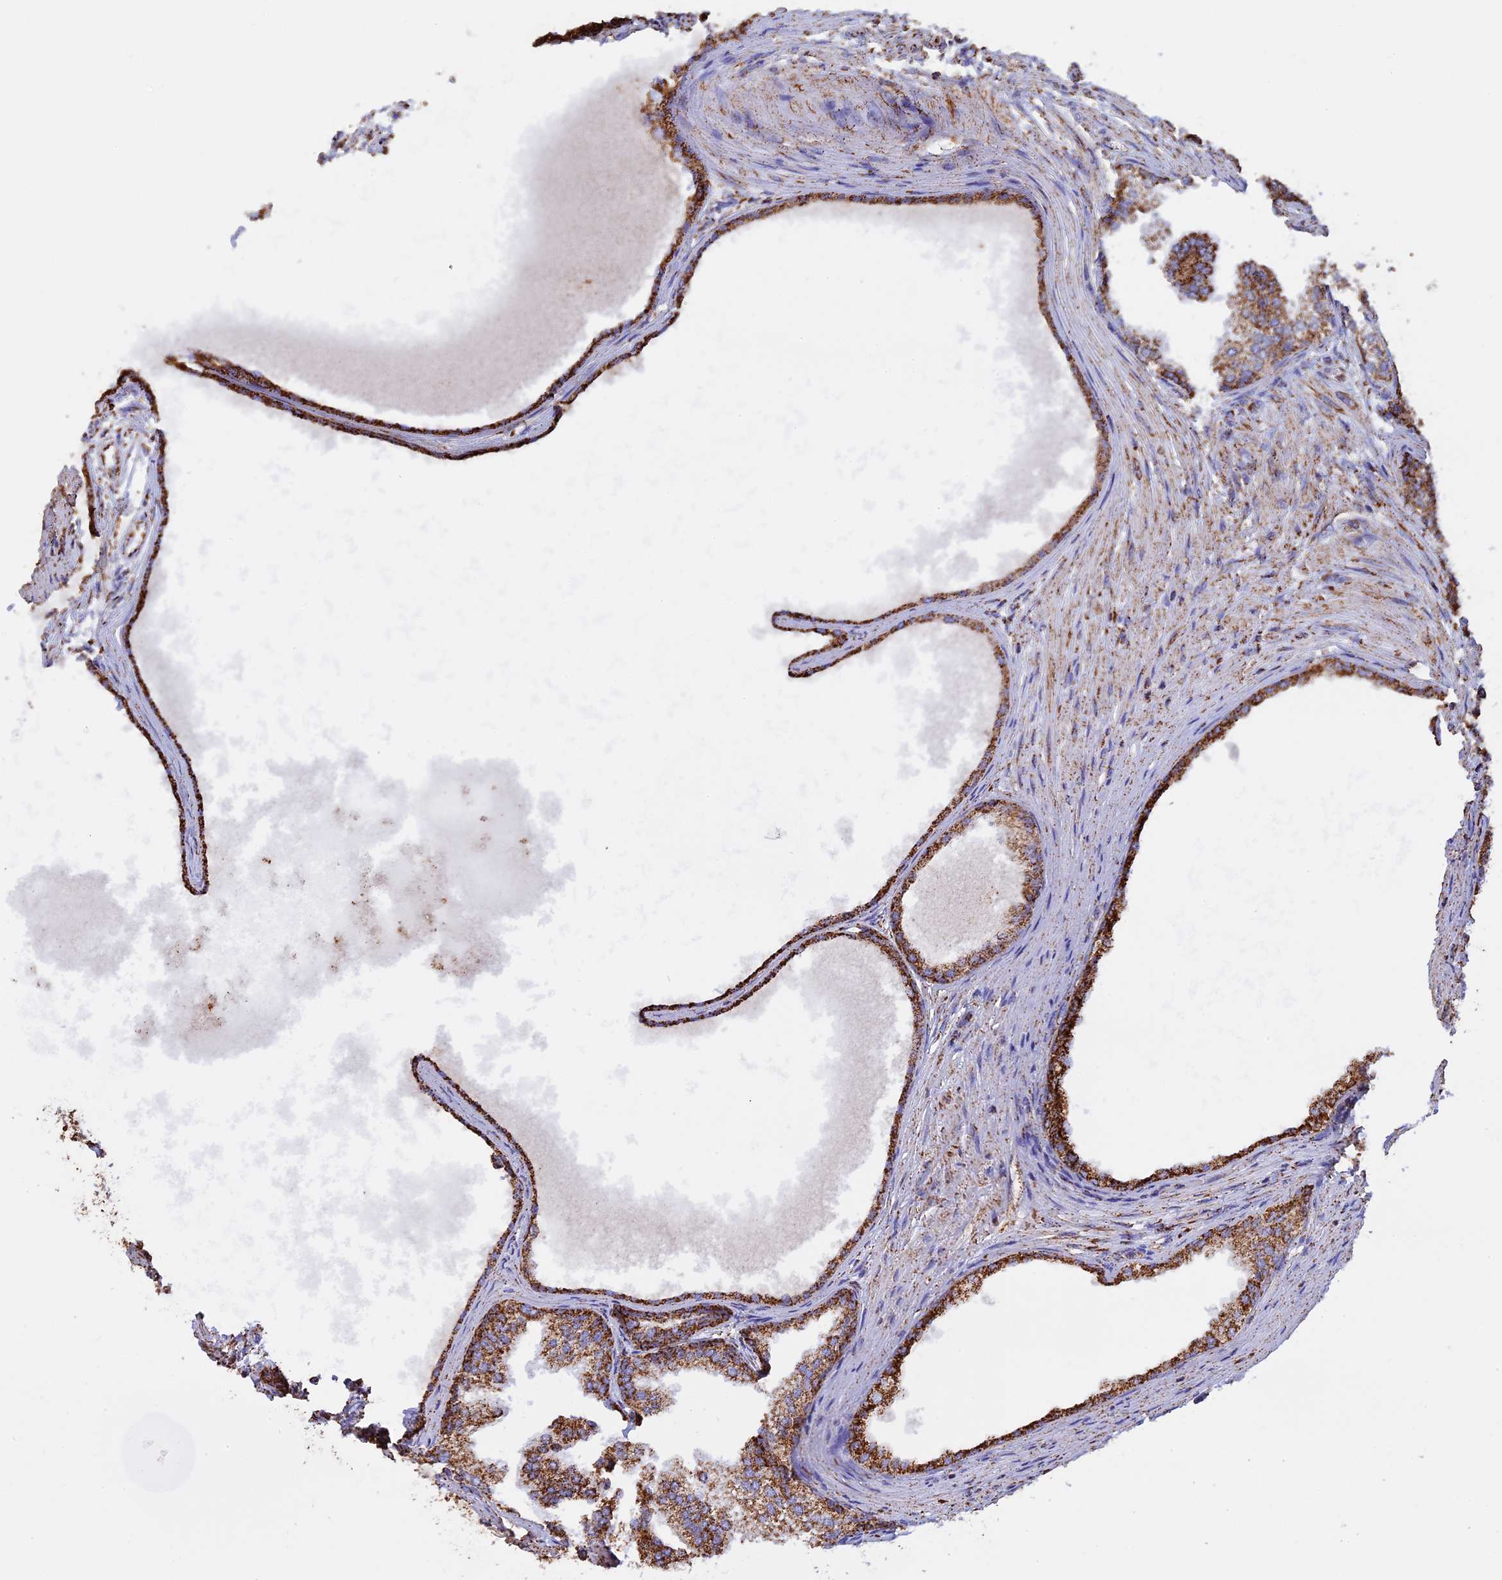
{"staining": {"intensity": "moderate", "quantity": ">75%", "location": "cytoplasmic/membranous"}, "tissue": "prostate", "cell_type": "Glandular cells", "image_type": "normal", "snomed": [{"axis": "morphology", "description": "Normal tissue, NOS"}, {"axis": "topography", "description": "Prostate"}], "caption": "Immunohistochemical staining of benign human prostate exhibits medium levels of moderate cytoplasmic/membranous staining in approximately >75% of glandular cells.", "gene": "KCNG1", "patient": {"sex": "male", "age": 76}}